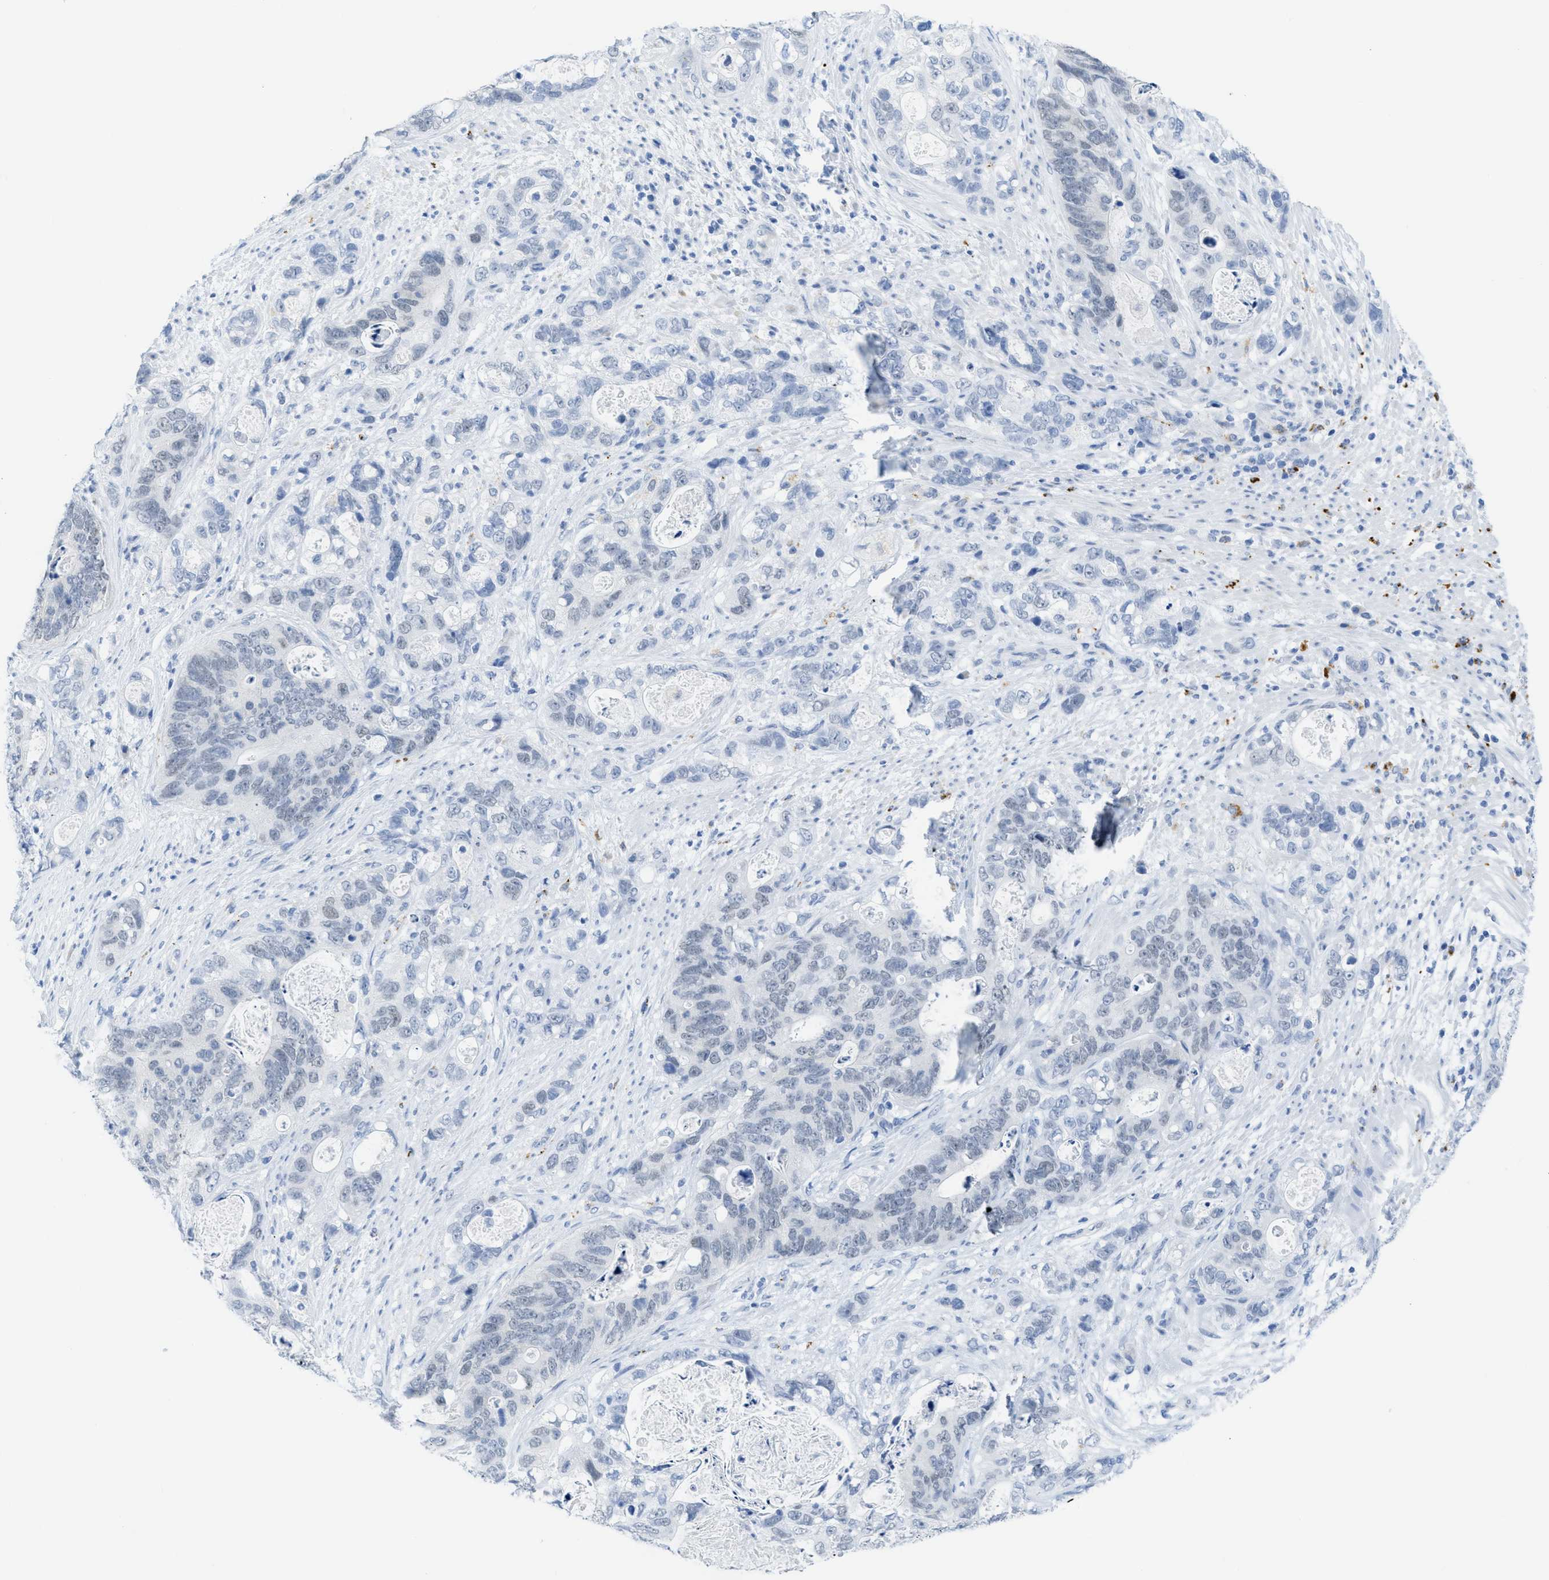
{"staining": {"intensity": "negative", "quantity": "none", "location": "none"}, "tissue": "stomach cancer", "cell_type": "Tumor cells", "image_type": "cancer", "snomed": [{"axis": "morphology", "description": "Normal tissue, NOS"}, {"axis": "morphology", "description": "Adenocarcinoma, NOS"}, {"axis": "topography", "description": "Stomach"}], "caption": "High power microscopy micrograph of an immunohistochemistry histopathology image of adenocarcinoma (stomach), revealing no significant expression in tumor cells.", "gene": "WDR4", "patient": {"sex": "female", "age": 89}}